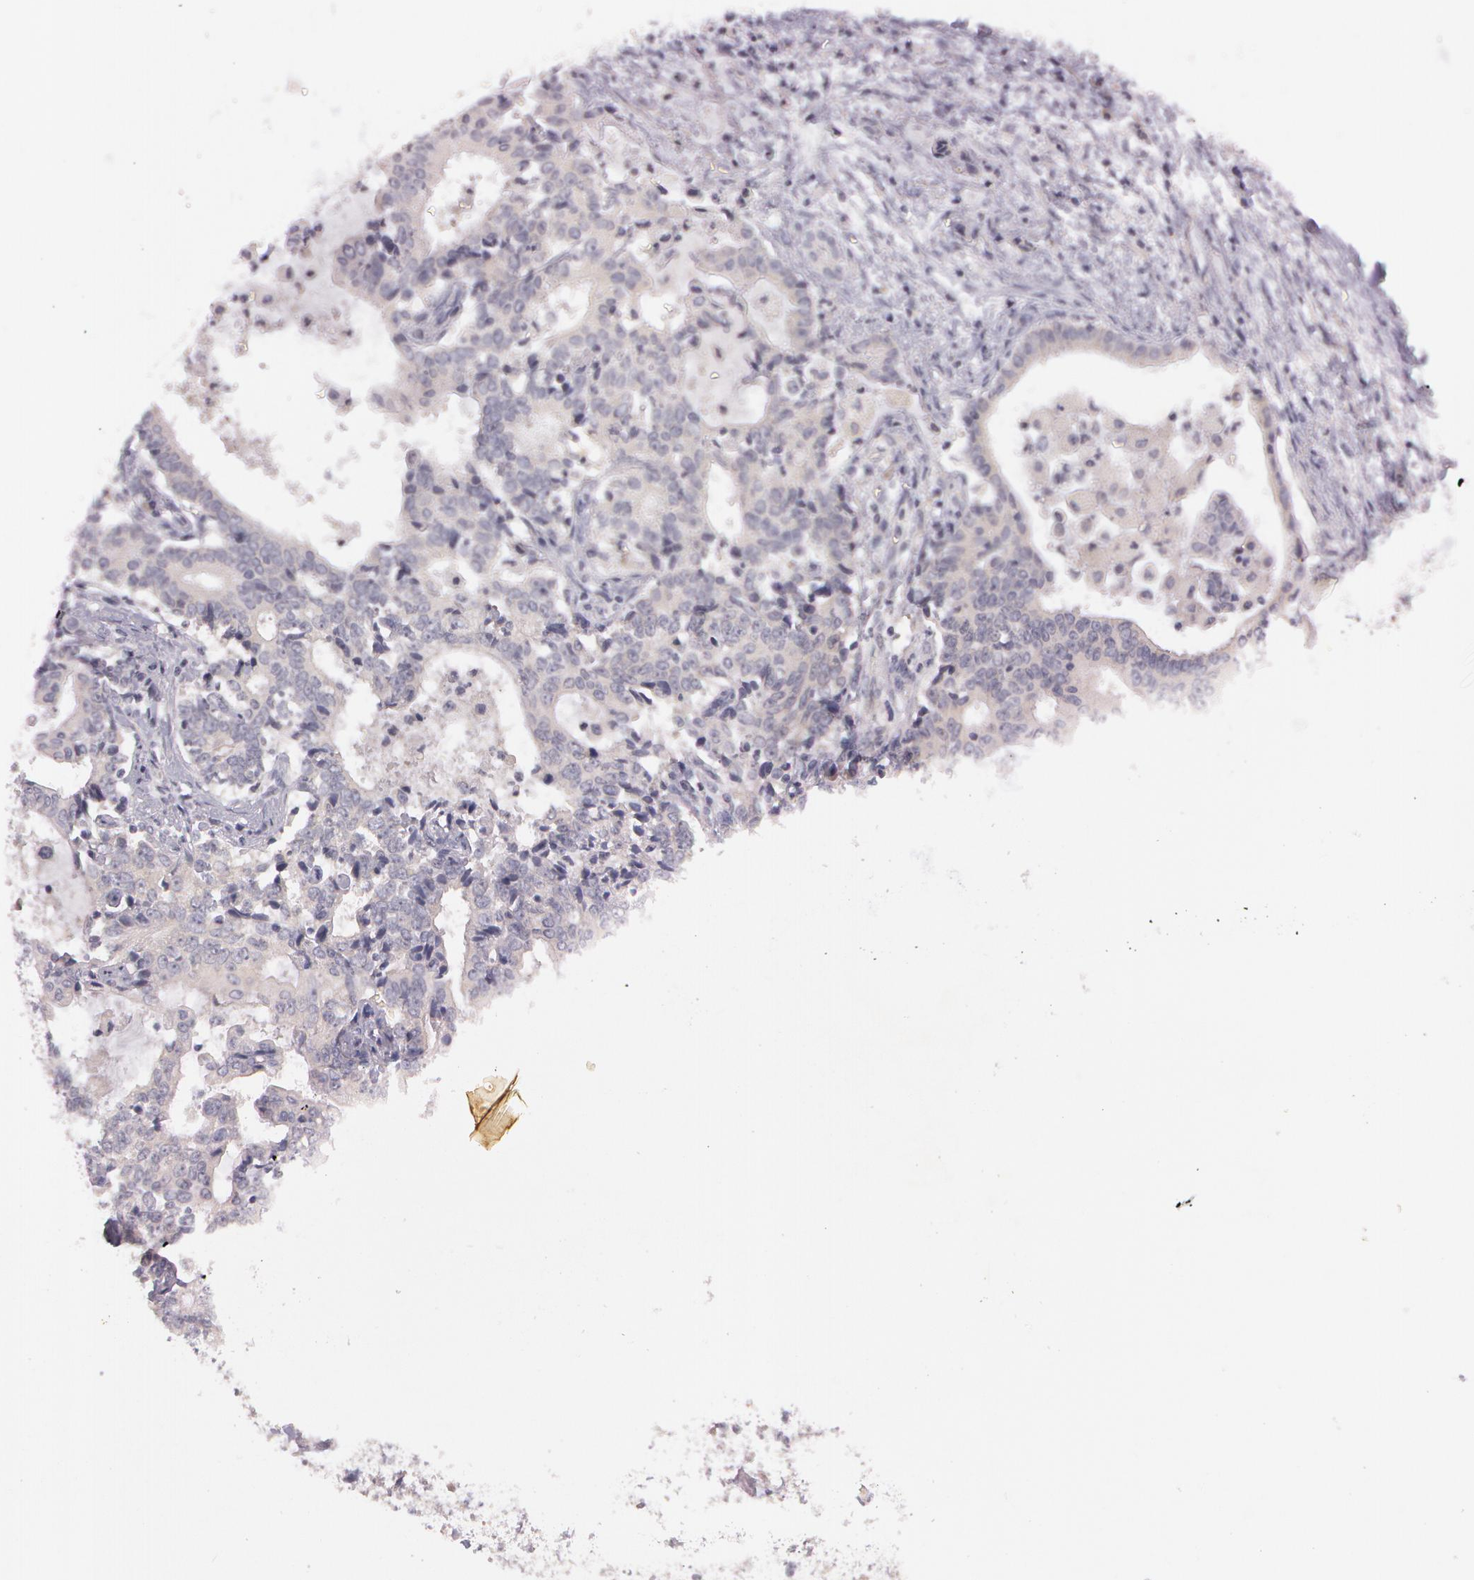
{"staining": {"intensity": "weak", "quantity": "<25%", "location": "cytoplasmic/membranous"}, "tissue": "liver cancer", "cell_type": "Tumor cells", "image_type": "cancer", "snomed": [{"axis": "morphology", "description": "Cholangiocarcinoma"}, {"axis": "topography", "description": "Liver"}], "caption": "Histopathology image shows no significant protein positivity in tumor cells of liver cancer.", "gene": "MXRA5", "patient": {"sex": "male", "age": 57}}